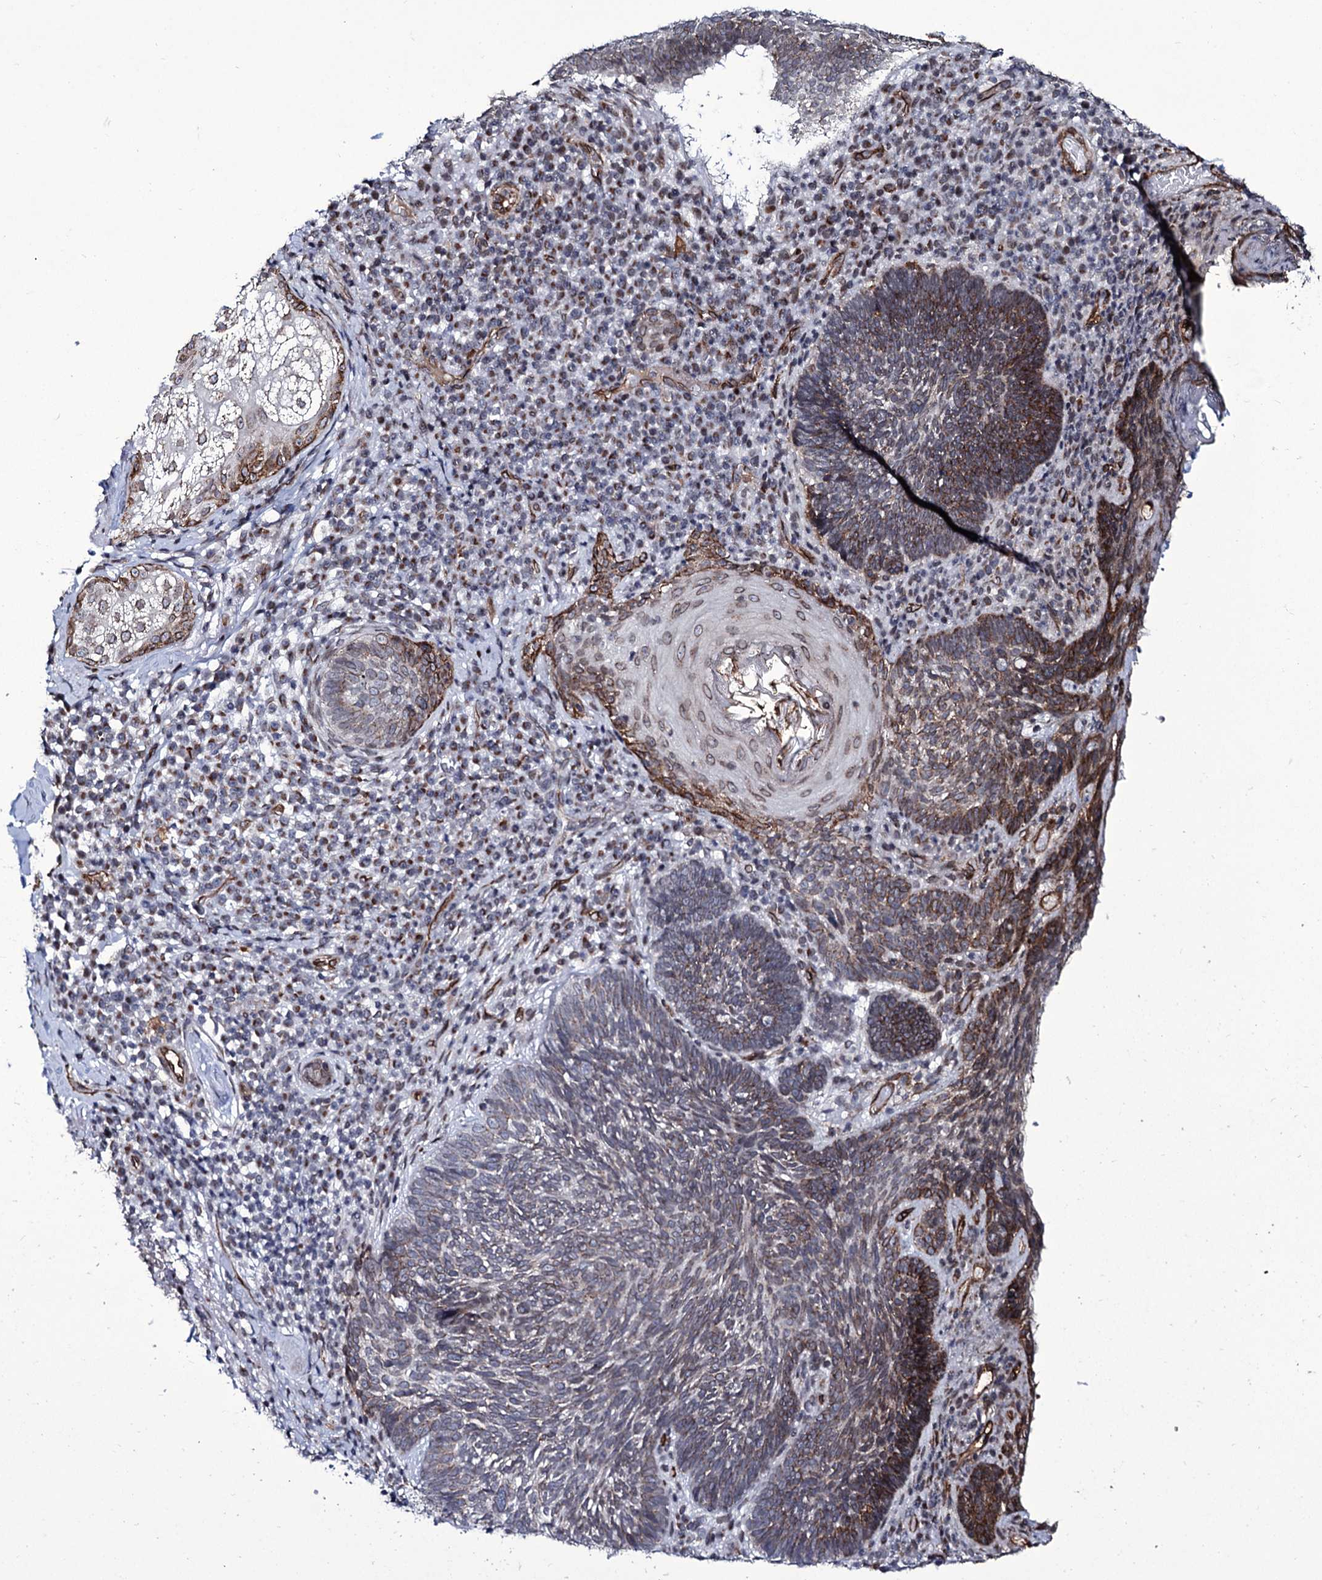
{"staining": {"intensity": "strong", "quantity": "25%-75%", "location": "cytoplasmic/membranous"}, "tissue": "skin cancer", "cell_type": "Tumor cells", "image_type": "cancer", "snomed": [{"axis": "morphology", "description": "Basal cell carcinoma"}, {"axis": "topography", "description": "Skin"}], "caption": "A brown stain shows strong cytoplasmic/membranous staining of a protein in basal cell carcinoma (skin) tumor cells.", "gene": "ZC3H12C", "patient": {"sex": "male", "age": 88}}